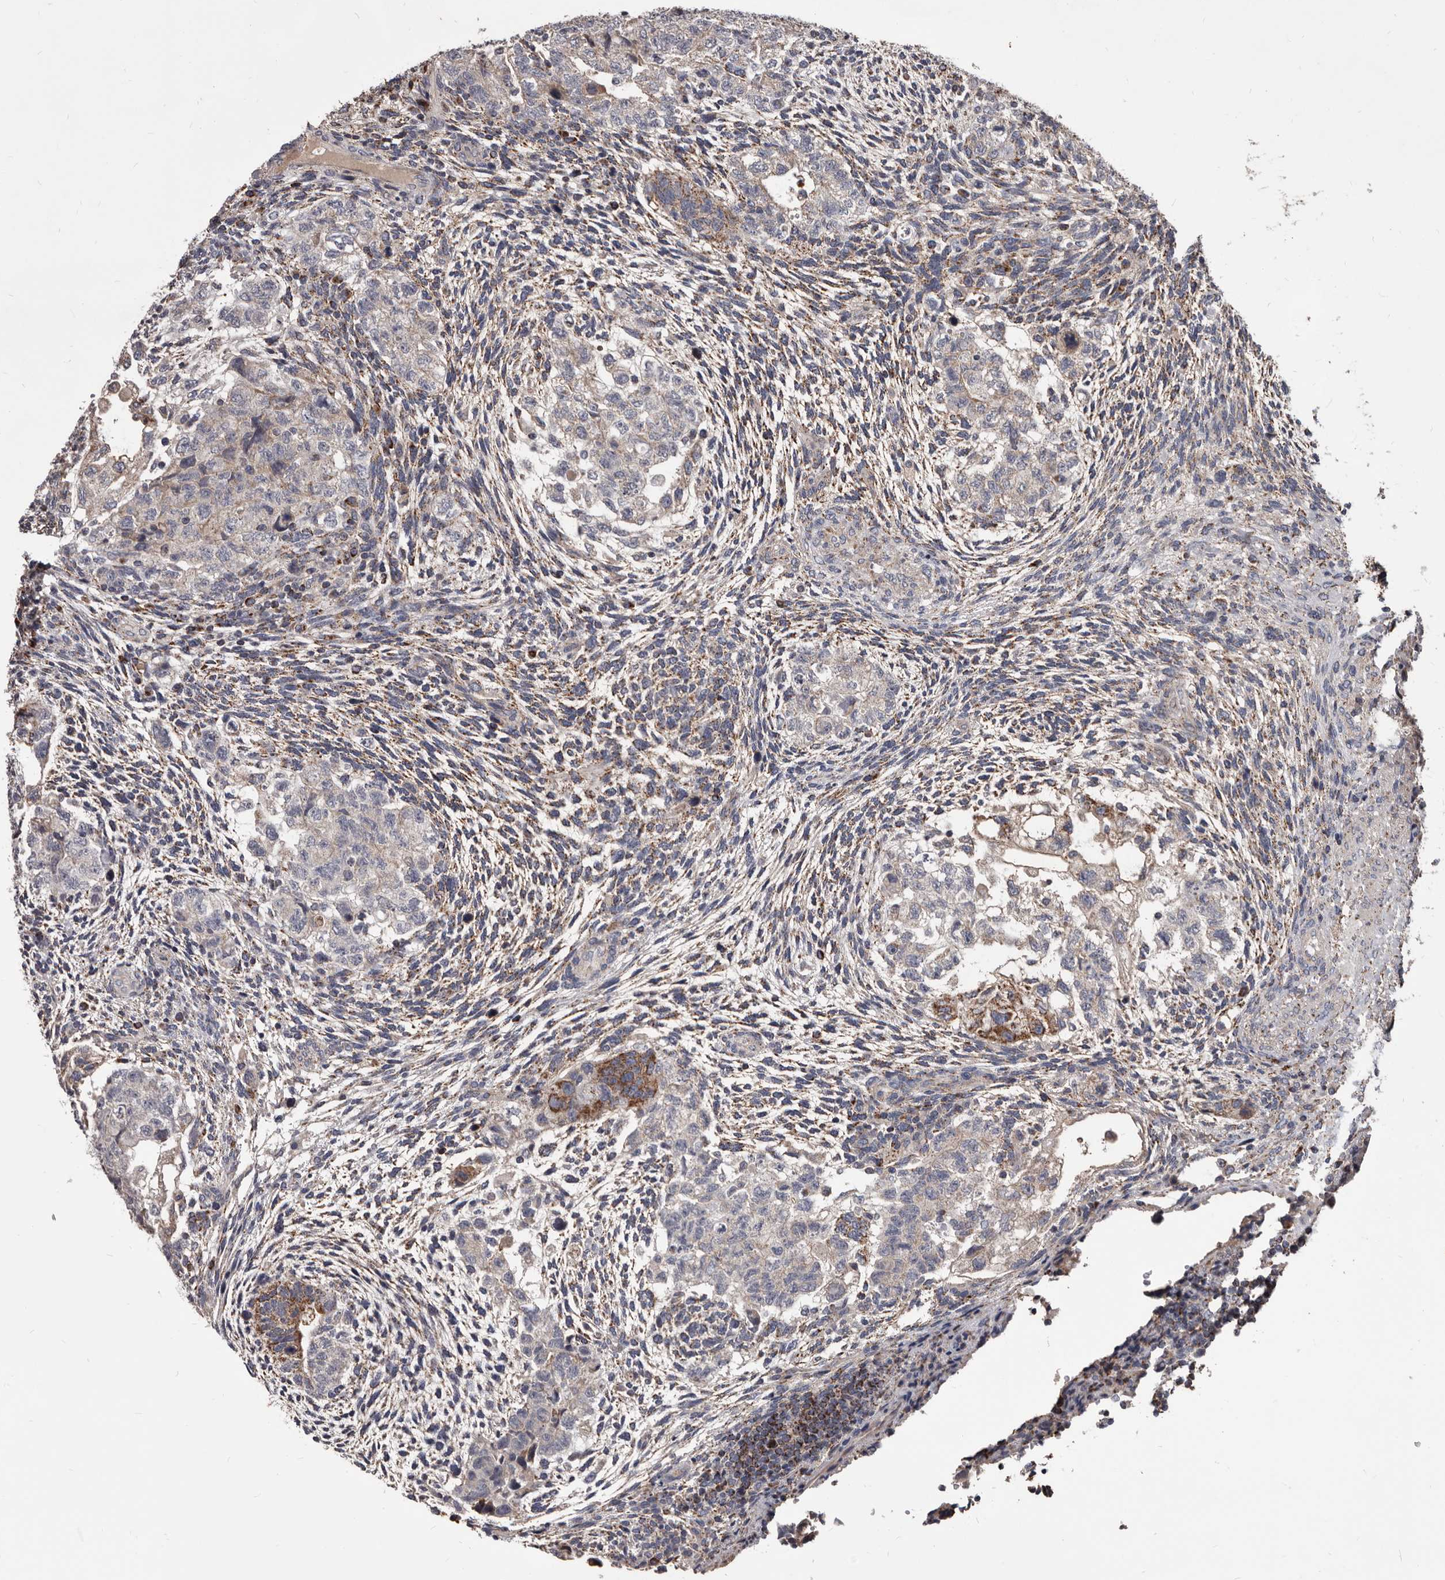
{"staining": {"intensity": "moderate", "quantity": "<25%", "location": "cytoplasmic/membranous"}, "tissue": "testis cancer", "cell_type": "Tumor cells", "image_type": "cancer", "snomed": [{"axis": "morphology", "description": "Normal tissue, NOS"}, {"axis": "morphology", "description": "Carcinoma, Embryonal, NOS"}, {"axis": "topography", "description": "Testis"}], "caption": "Immunohistochemical staining of human testis cancer (embryonal carcinoma) exhibits low levels of moderate cytoplasmic/membranous expression in approximately <25% of tumor cells.", "gene": "ALDH5A1", "patient": {"sex": "male", "age": 36}}